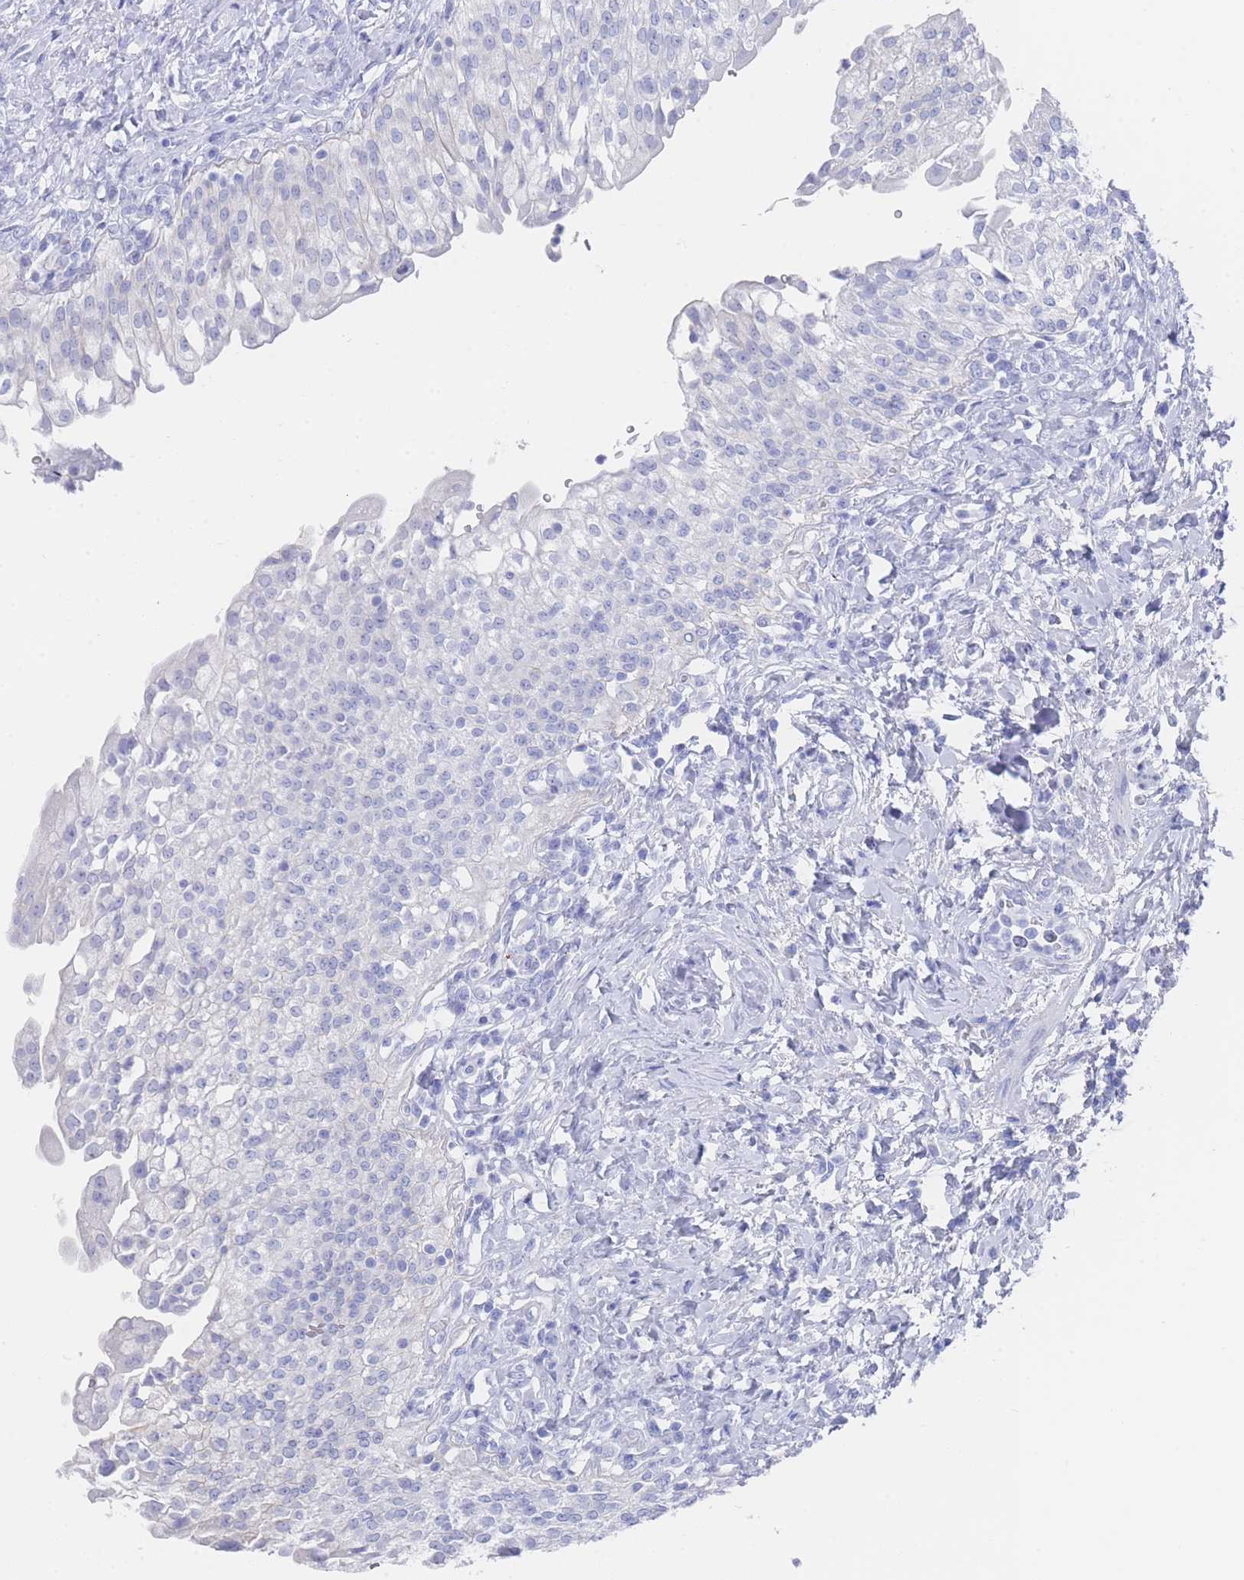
{"staining": {"intensity": "negative", "quantity": "none", "location": "none"}, "tissue": "urinary bladder", "cell_type": "Urothelial cells", "image_type": "normal", "snomed": [{"axis": "morphology", "description": "Normal tissue, NOS"}, {"axis": "morphology", "description": "Inflammation, NOS"}, {"axis": "topography", "description": "Urinary bladder"}], "caption": "This is a image of immunohistochemistry staining of normal urinary bladder, which shows no positivity in urothelial cells. The staining is performed using DAB (3,3'-diaminobenzidine) brown chromogen with nuclei counter-stained in using hematoxylin.", "gene": "LRRC37A2", "patient": {"sex": "male", "age": 64}}